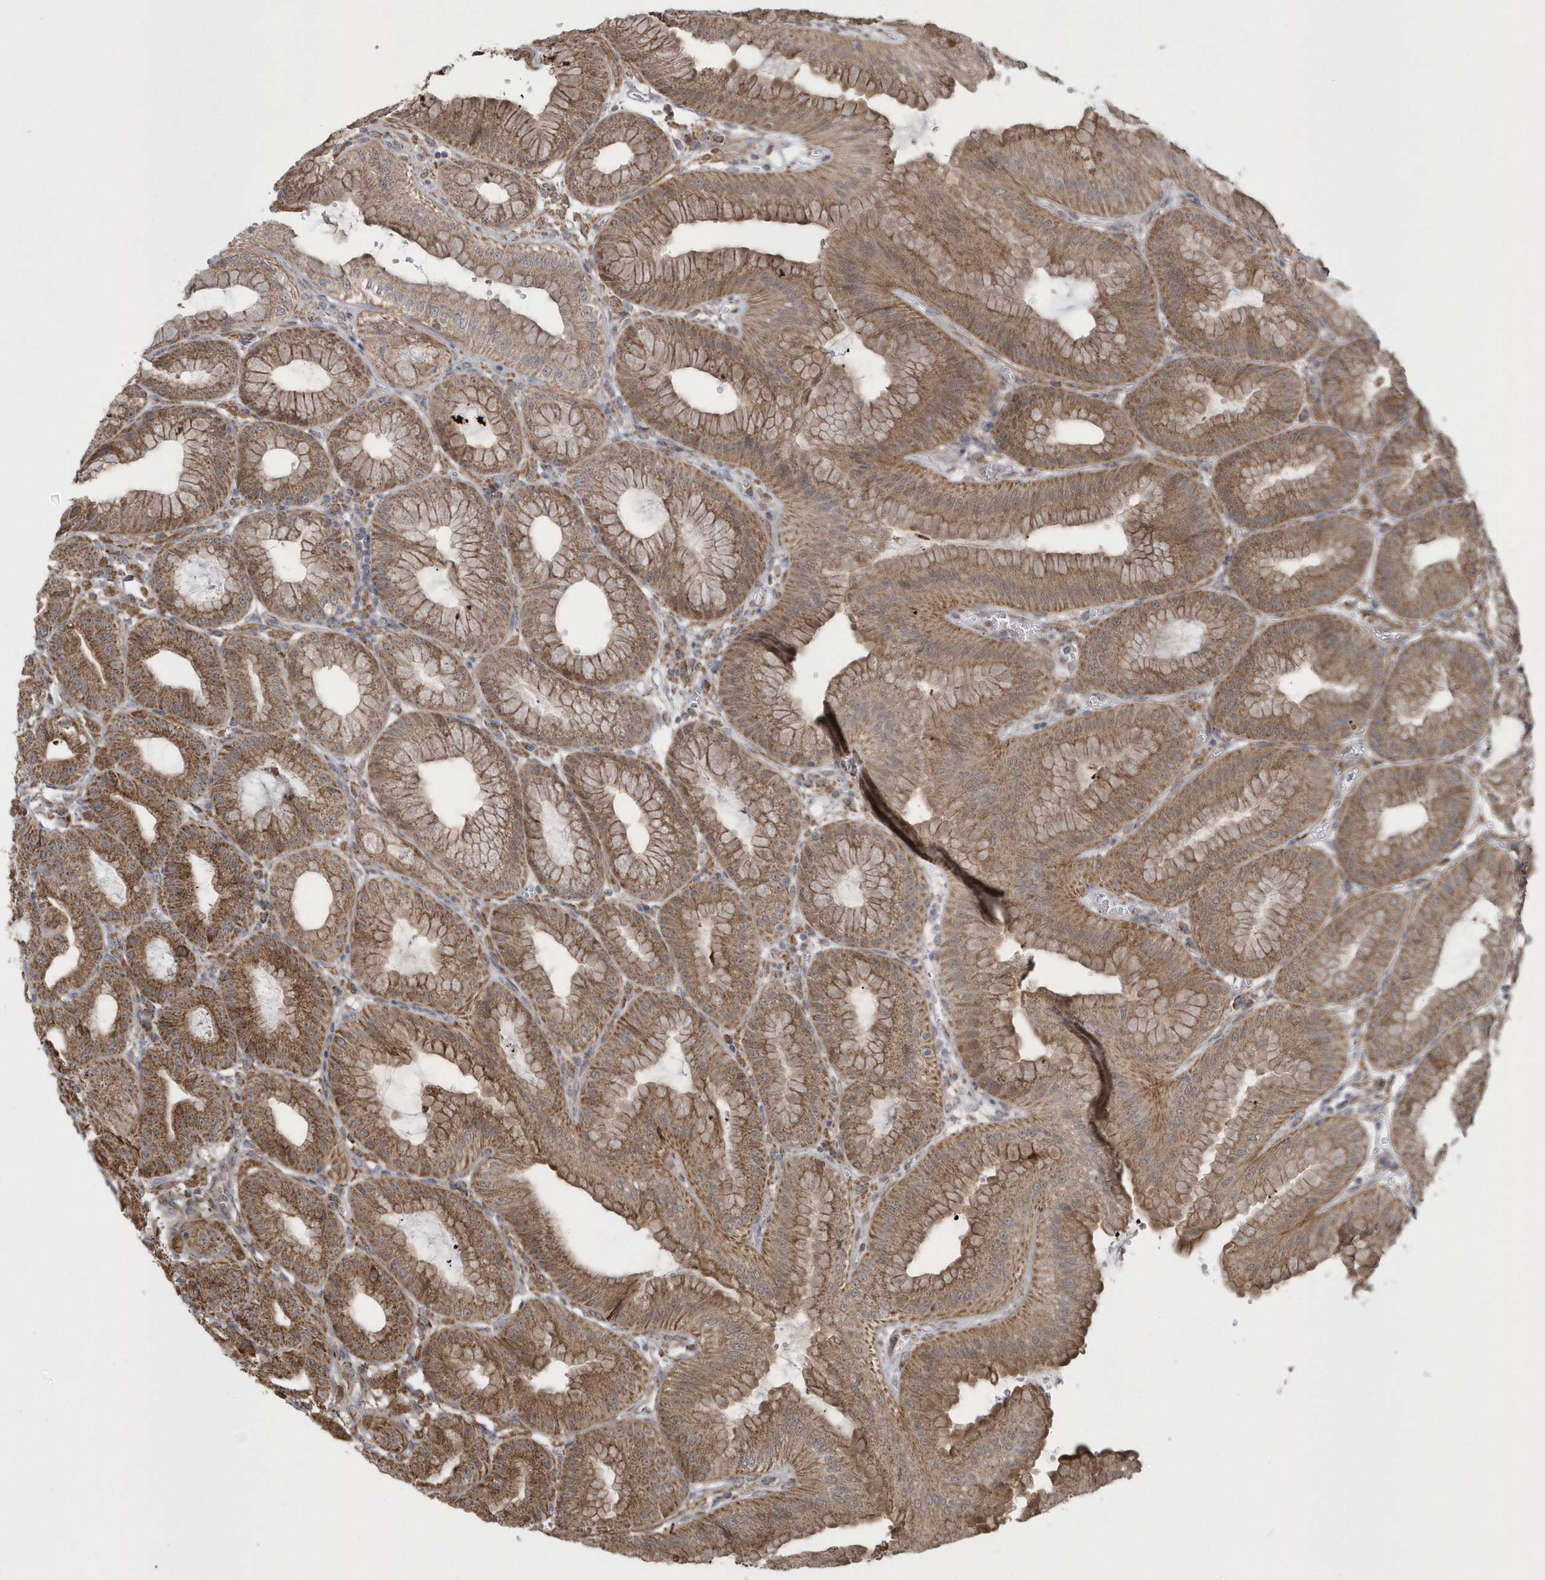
{"staining": {"intensity": "strong", "quantity": "25%-75%", "location": "cytoplasmic/membranous"}, "tissue": "stomach", "cell_type": "Glandular cells", "image_type": "normal", "snomed": [{"axis": "morphology", "description": "Normal tissue, NOS"}, {"axis": "topography", "description": "Stomach, lower"}], "caption": "The immunohistochemical stain shows strong cytoplasmic/membranous expression in glandular cells of benign stomach. (IHC, brightfield microscopy, high magnification).", "gene": "SLX9", "patient": {"sex": "male", "age": 71}}